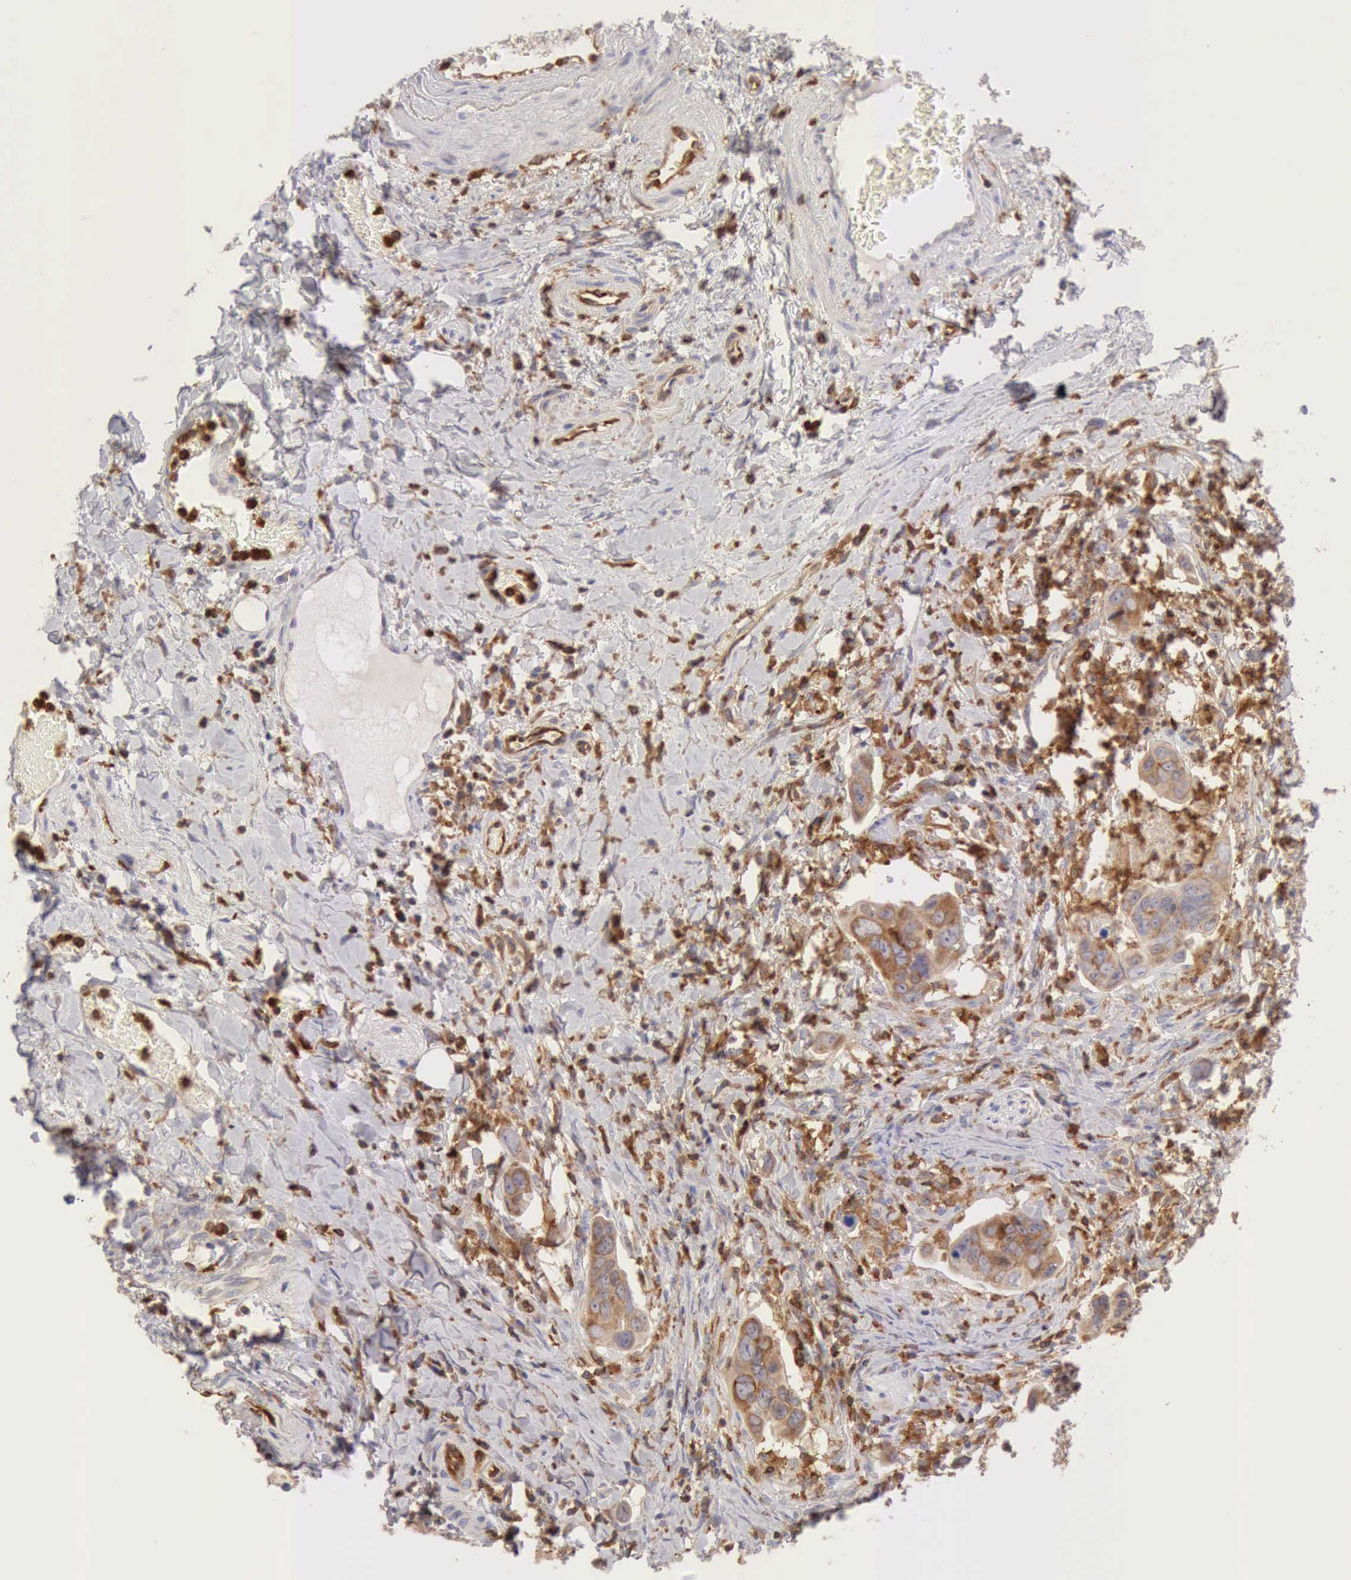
{"staining": {"intensity": "weak", "quantity": "25%-75%", "location": "cytoplasmic/membranous"}, "tissue": "colorectal cancer", "cell_type": "Tumor cells", "image_type": "cancer", "snomed": [{"axis": "morphology", "description": "Adenocarcinoma, NOS"}, {"axis": "topography", "description": "Rectum"}], "caption": "This micrograph shows colorectal cancer stained with immunohistochemistry to label a protein in brown. The cytoplasmic/membranous of tumor cells show weak positivity for the protein. Nuclei are counter-stained blue.", "gene": "ARHGAP4", "patient": {"sex": "male", "age": 53}}